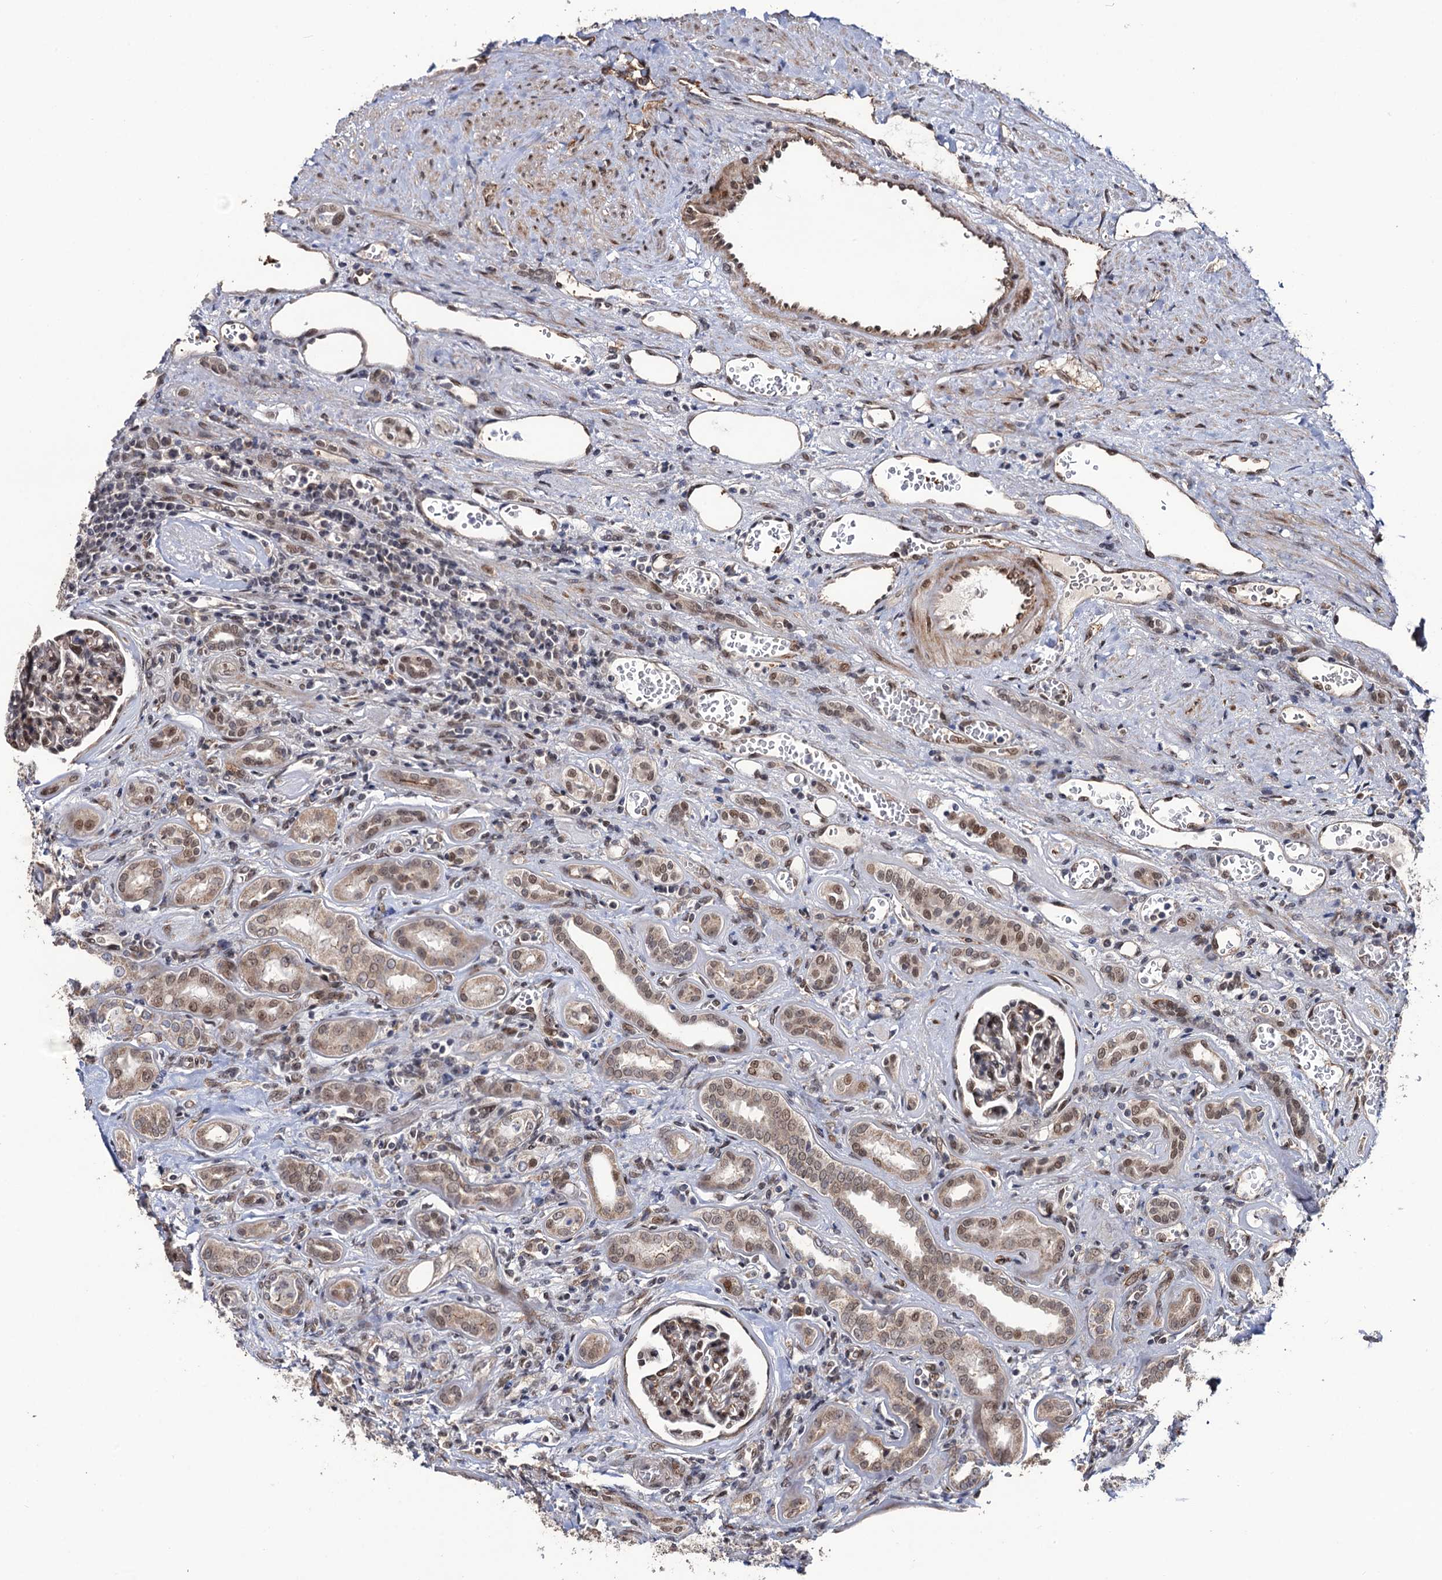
{"staining": {"intensity": "moderate", "quantity": "25%-75%", "location": "nuclear"}, "tissue": "kidney", "cell_type": "Cells in glomeruli", "image_type": "normal", "snomed": [{"axis": "morphology", "description": "Normal tissue, NOS"}, {"axis": "morphology", "description": "Adenocarcinoma, NOS"}, {"axis": "topography", "description": "Kidney"}], "caption": "An immunohistochemistry photomicrograph of benign tissue is shown. Protein staining in brown highlights moderate nuclear positivity in kidney within cells in glomeruli.", "gene": "LRRC63", "patient": {"sex": "female", "age": 68}}